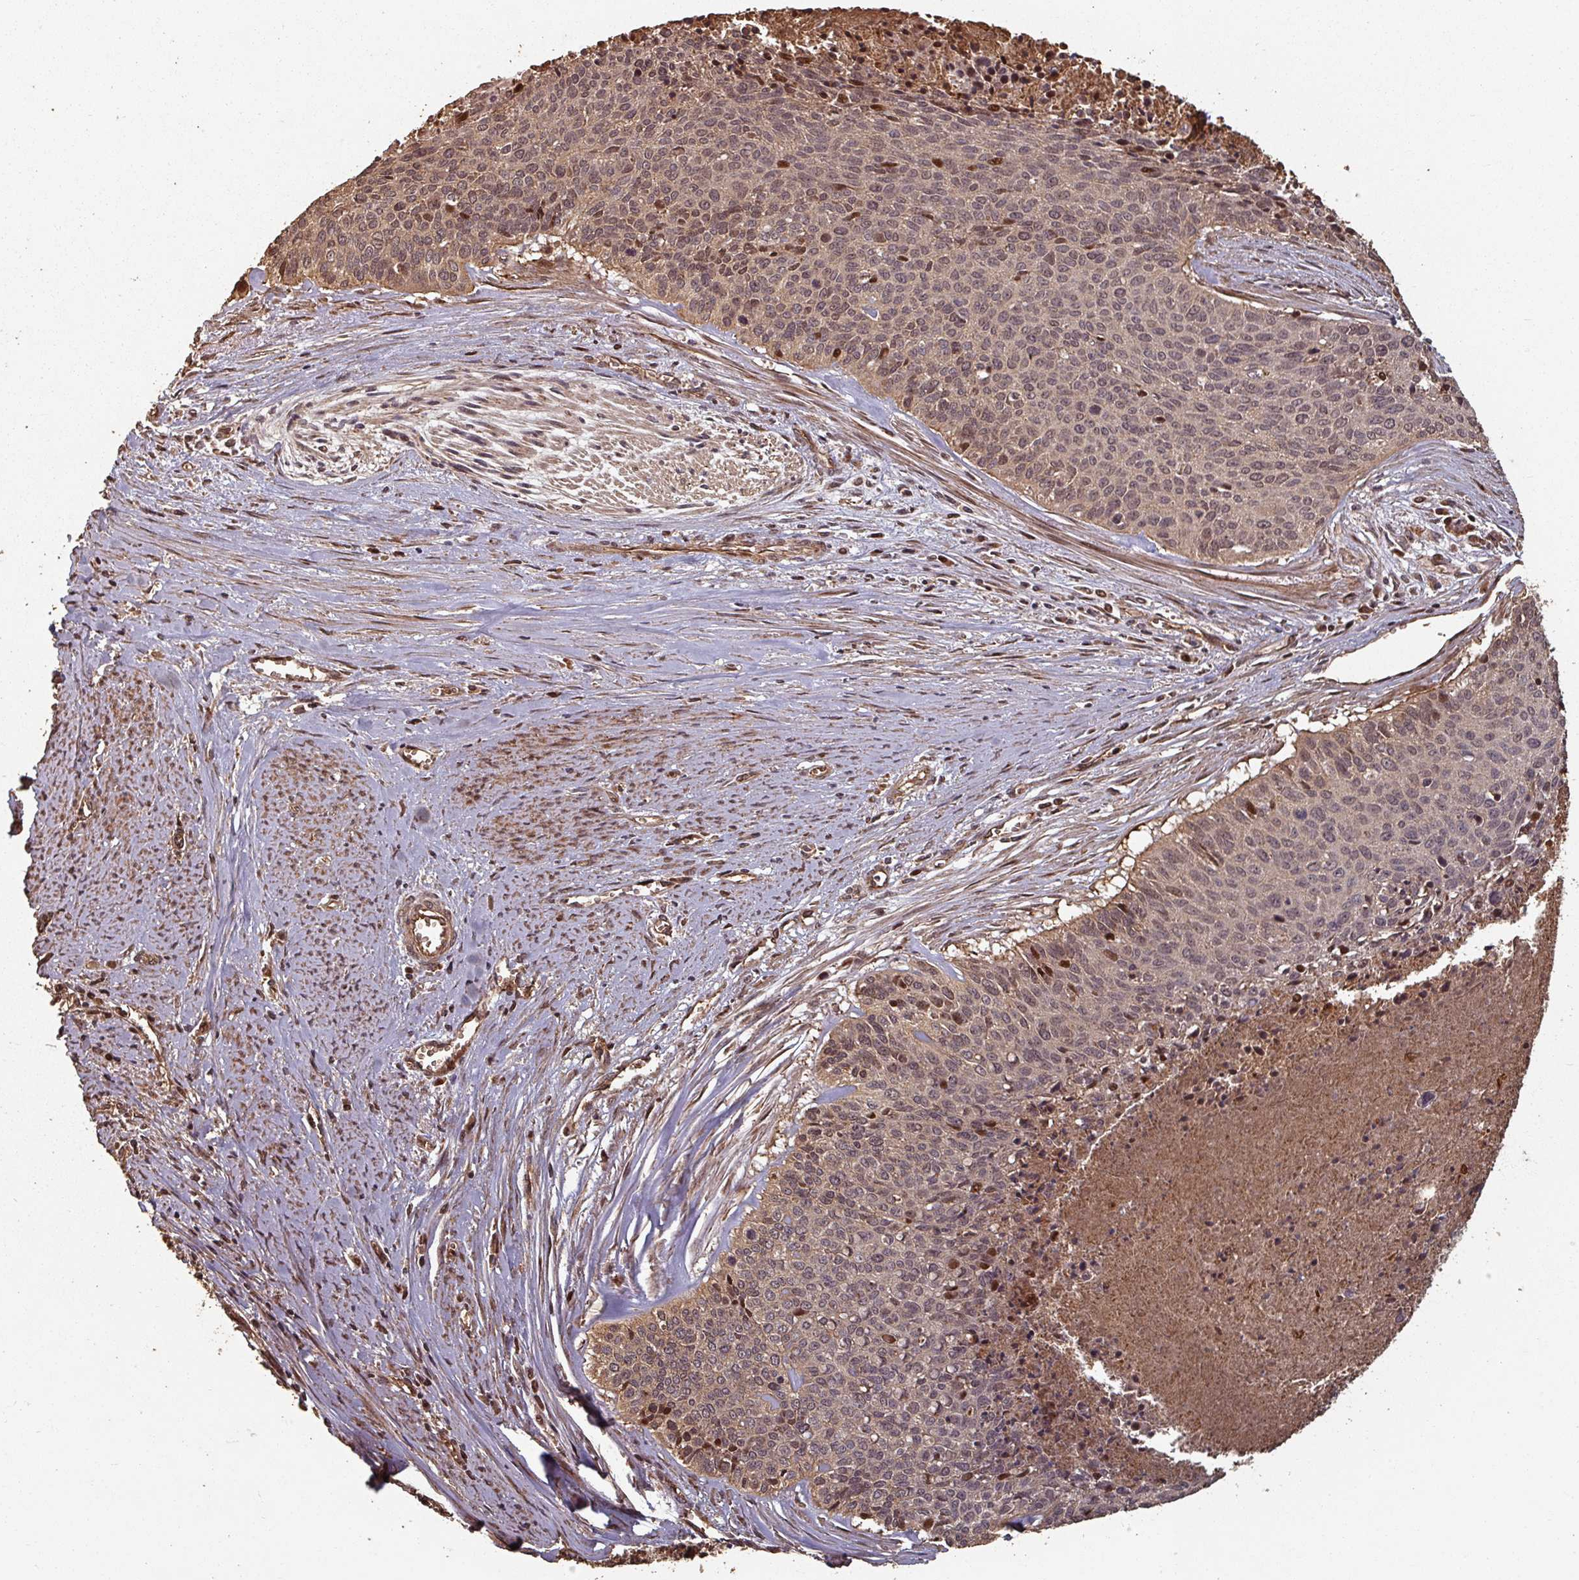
{"staining": {"intensity": "moderate", "quantity": ">75%", "location": "cytoplasmic/membranous,nuclear"}, "tissue": "cervical cancer", "cell_type": "Tumor cells", "image_type": "cancer", "snomed": [{"axis": "morphology", "description": "Squamous cell carcinoma, NOS"}, {"axis": "topography", "description": "Cervix"}], "caption": "Squamous cell carcinoma (cervical) stained with a protein marker shows moderate staining in tumor cells.", "gene": "EID1", "patient": {"sex": "female", "age": 55}}